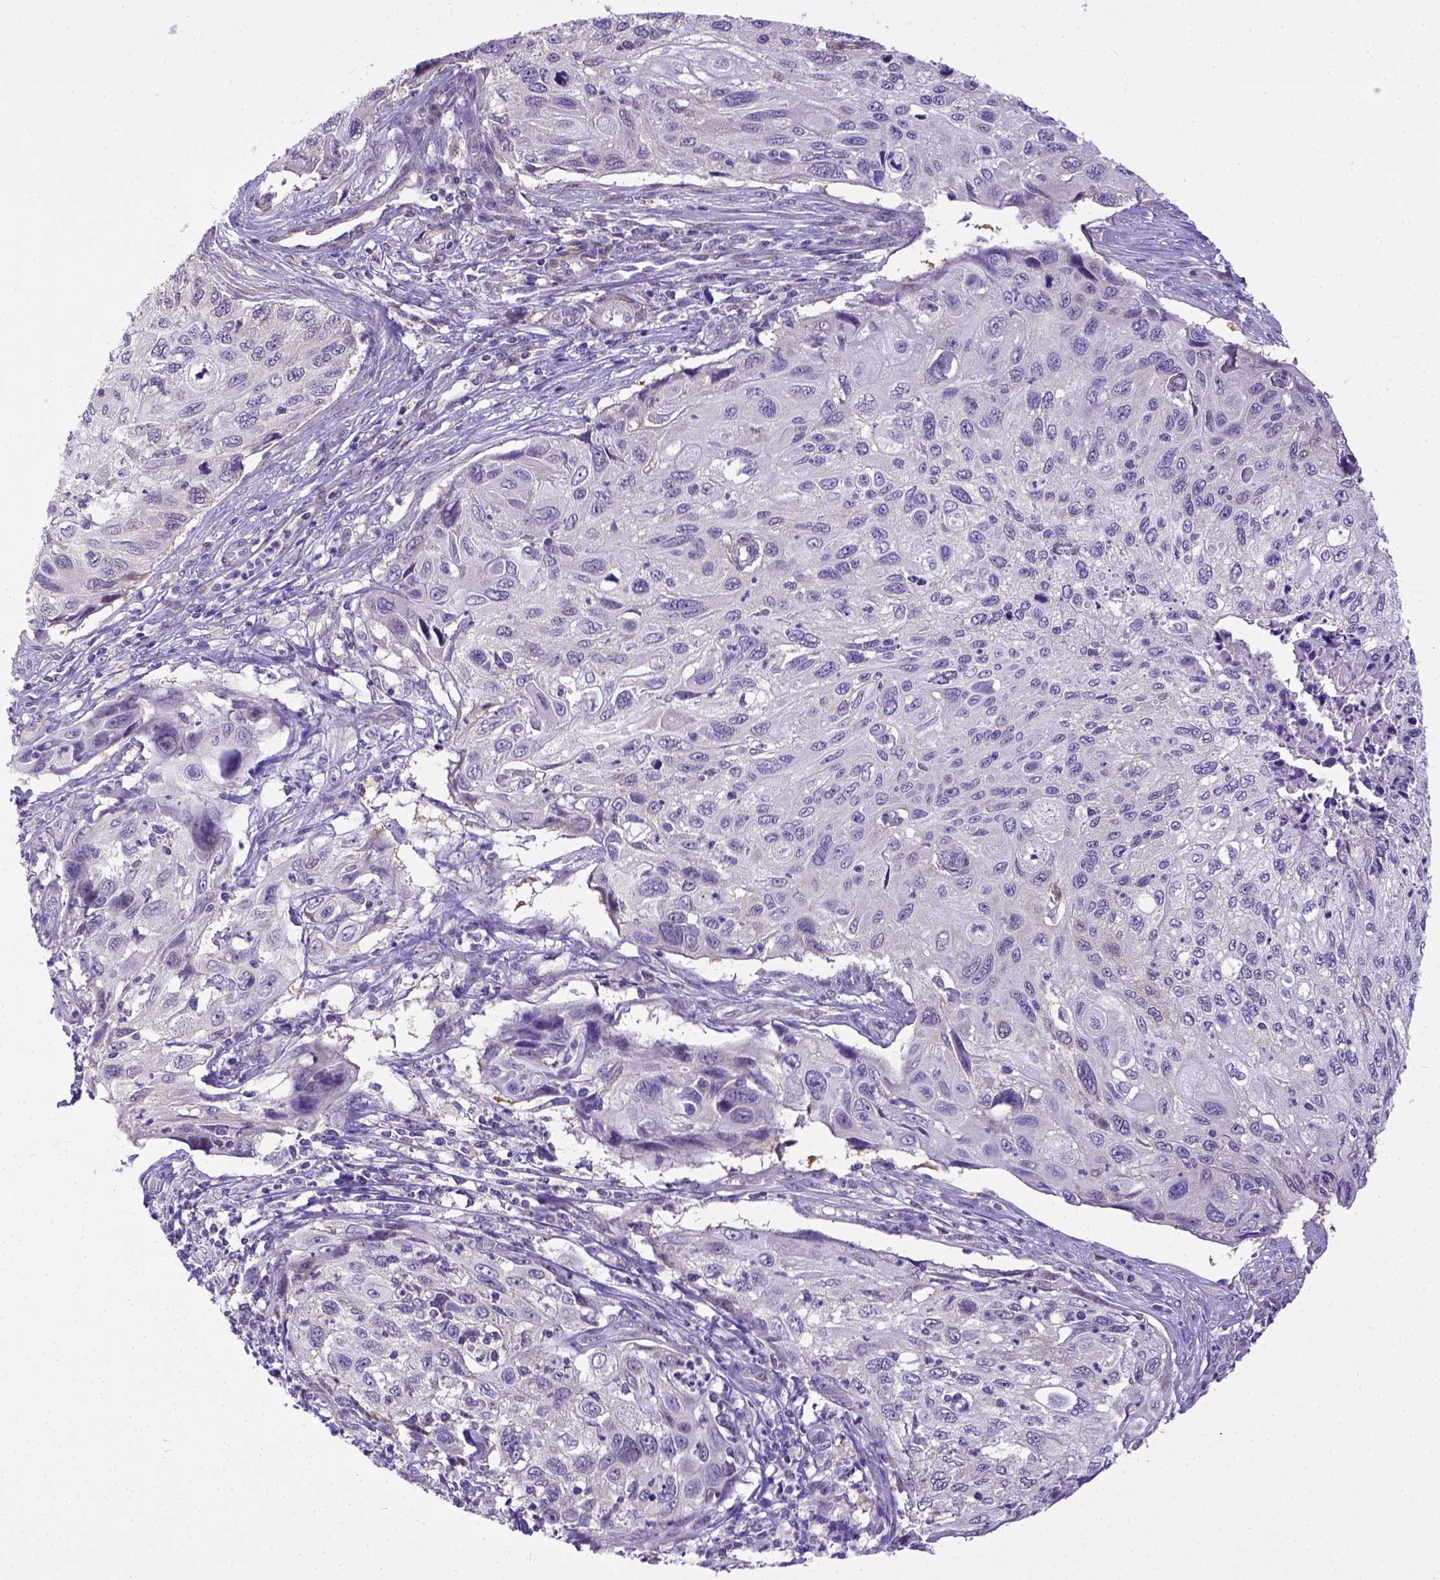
{"staining": {"intensity": "negative", "quantity": "none", "location": "none"}, "tissue": "cervical cancer", "cell_type": "Tumor cells", "image_type": "cancer", "snomed": [{"axis": "morphology", "description": "Squamous cell carcinoma, NOS"}, {"axis": "topography", "description": "Cervix"}], "caption": "An immunohistochemistry photomicrograph of cervical cancer (squamous cell carcinoma) is shown. There is no staining in tumor cells of cervical cancer (squamous cell carcinoma). (IHC, brightfield microscopy, high magnification).", "gene": "BTN1A1", "patient": {"sex": "female", "age": 70}}